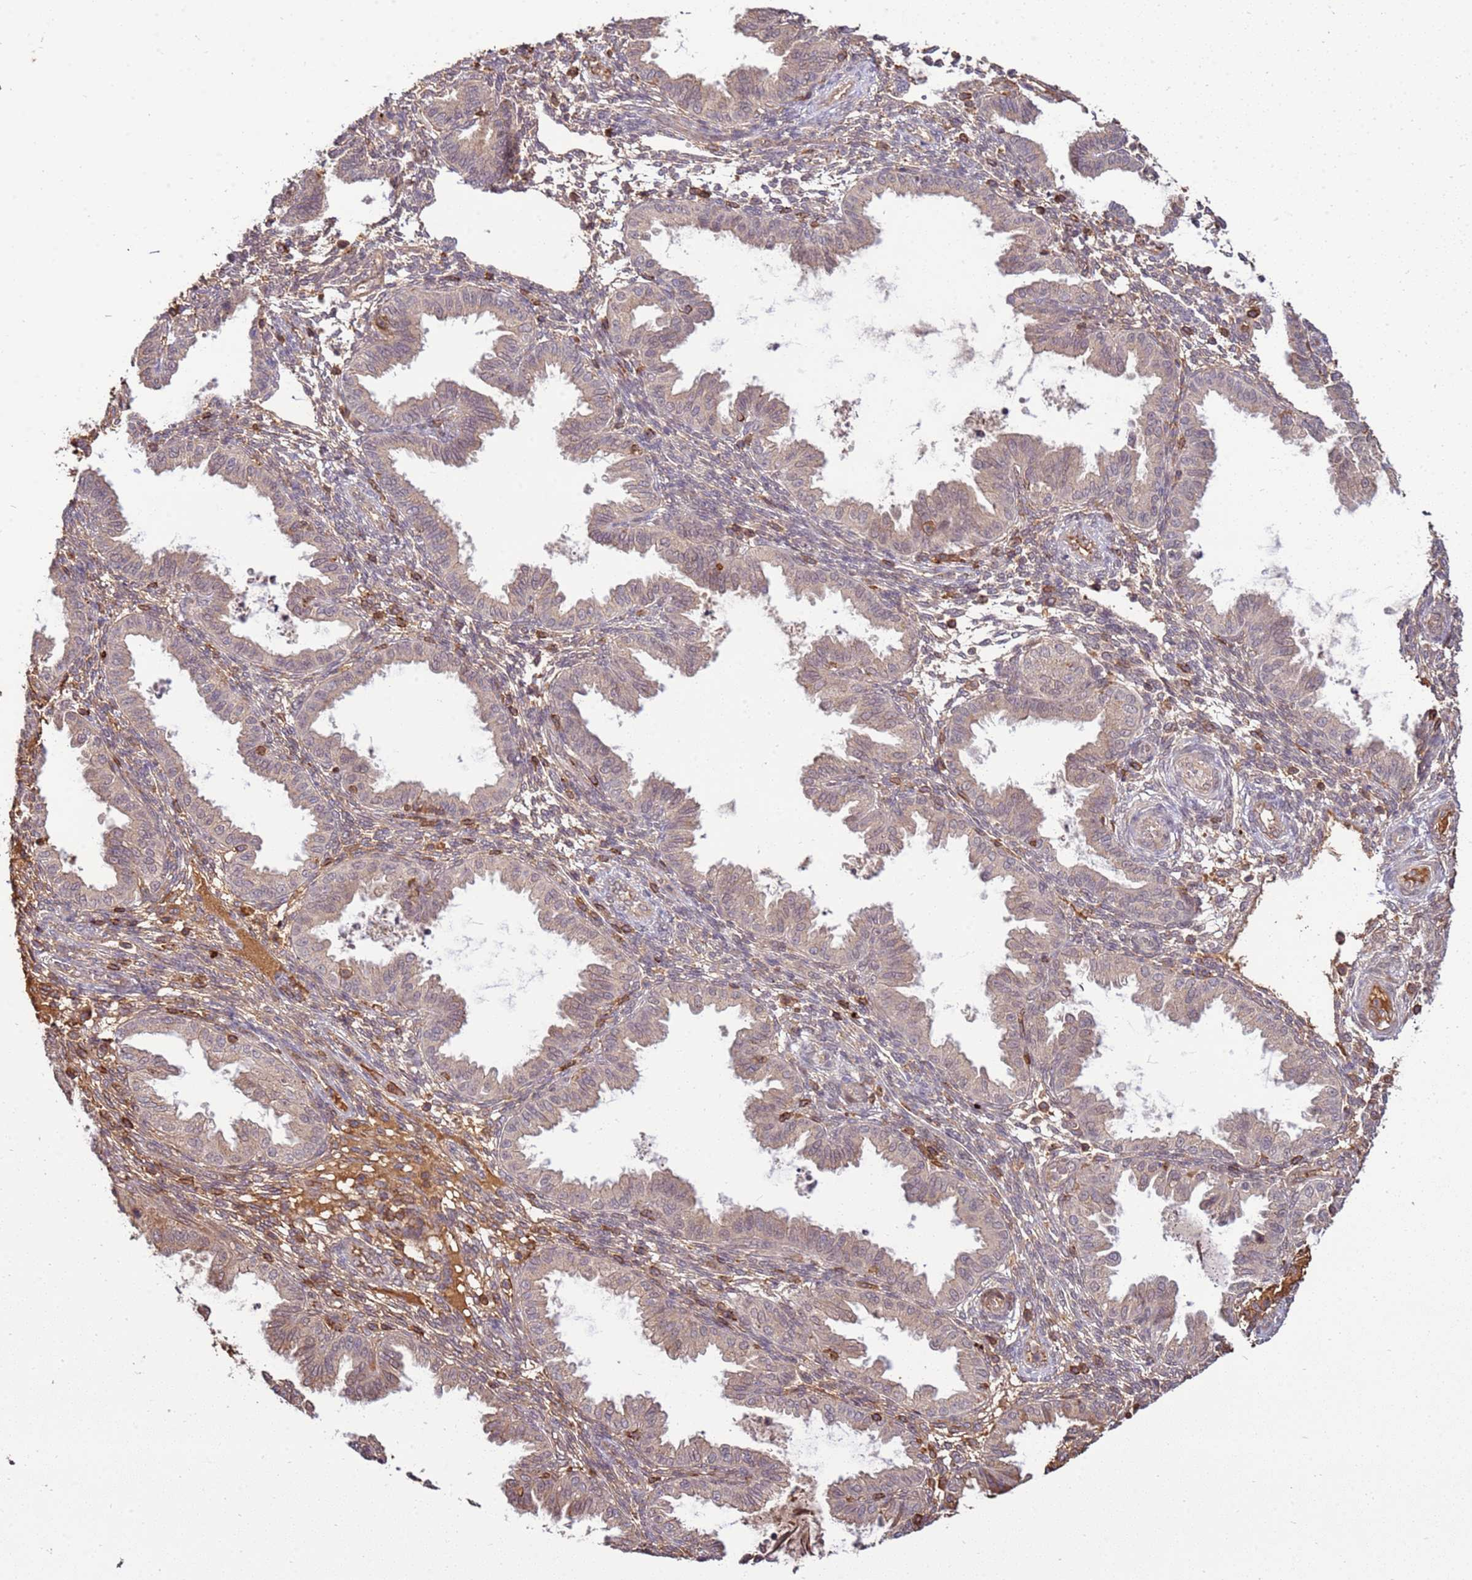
{"staining": {"intensity": "weak", "quantity": "25%-75%", "location": "cytoplasmic/membranous"}, "tissue": "endometrium", "cell_type": "Cells in endometrial stroma", "image_type": "normal", "snomed": [{"axis": "morphology", "description": "Normal tissue, NOS"}, {"axis": "topography", "description": "Endometrium"}], "caption": "This histopathology image shows normal endometrium stained with immunohistochemistry to label a protein in brown. The cytoplasmic/membranous of cells in endometrial stroma show weak positivity for the protein. Nuclei are counter-stained blue.", "gene": "ZNF624", "patient": {"sex": "female", "age": 33}}